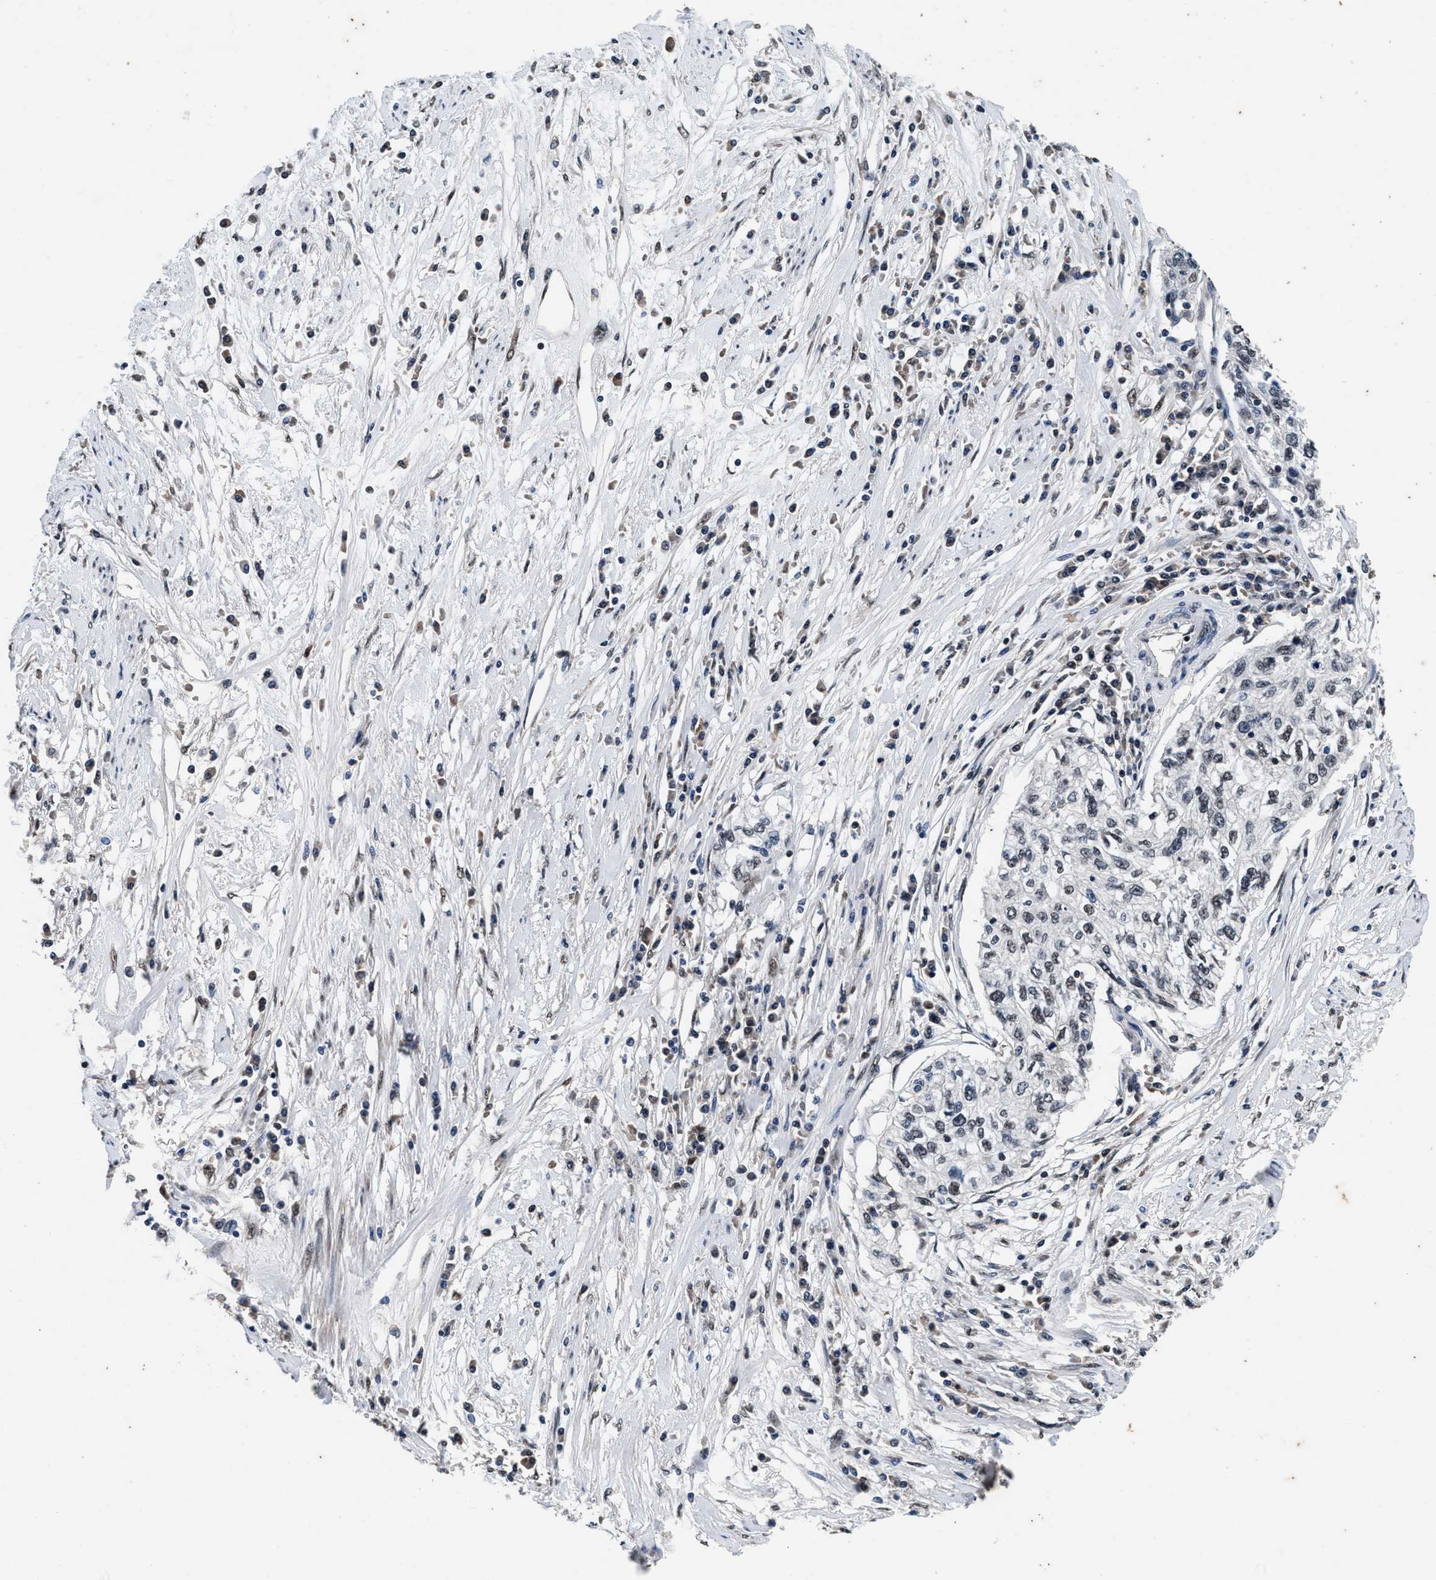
{"staining": {"intensity": "weak", "quantity": "<25%", "location": "nuclear"}, "tissue": "cervical cancer", "cell_type": "Tumor cells", "image_type": "cancer", "snomed": [{"axis": "morphology", "description": "Squamous cell carcinoma, NOS"}, {"axis": "topography", "description": "Cervix"}], "caption": "The micrograph demonstrates no staining of tumor cells in cervical cancer.", "gene": "USP16", "patient": {"sex": "female", "age": 57}}